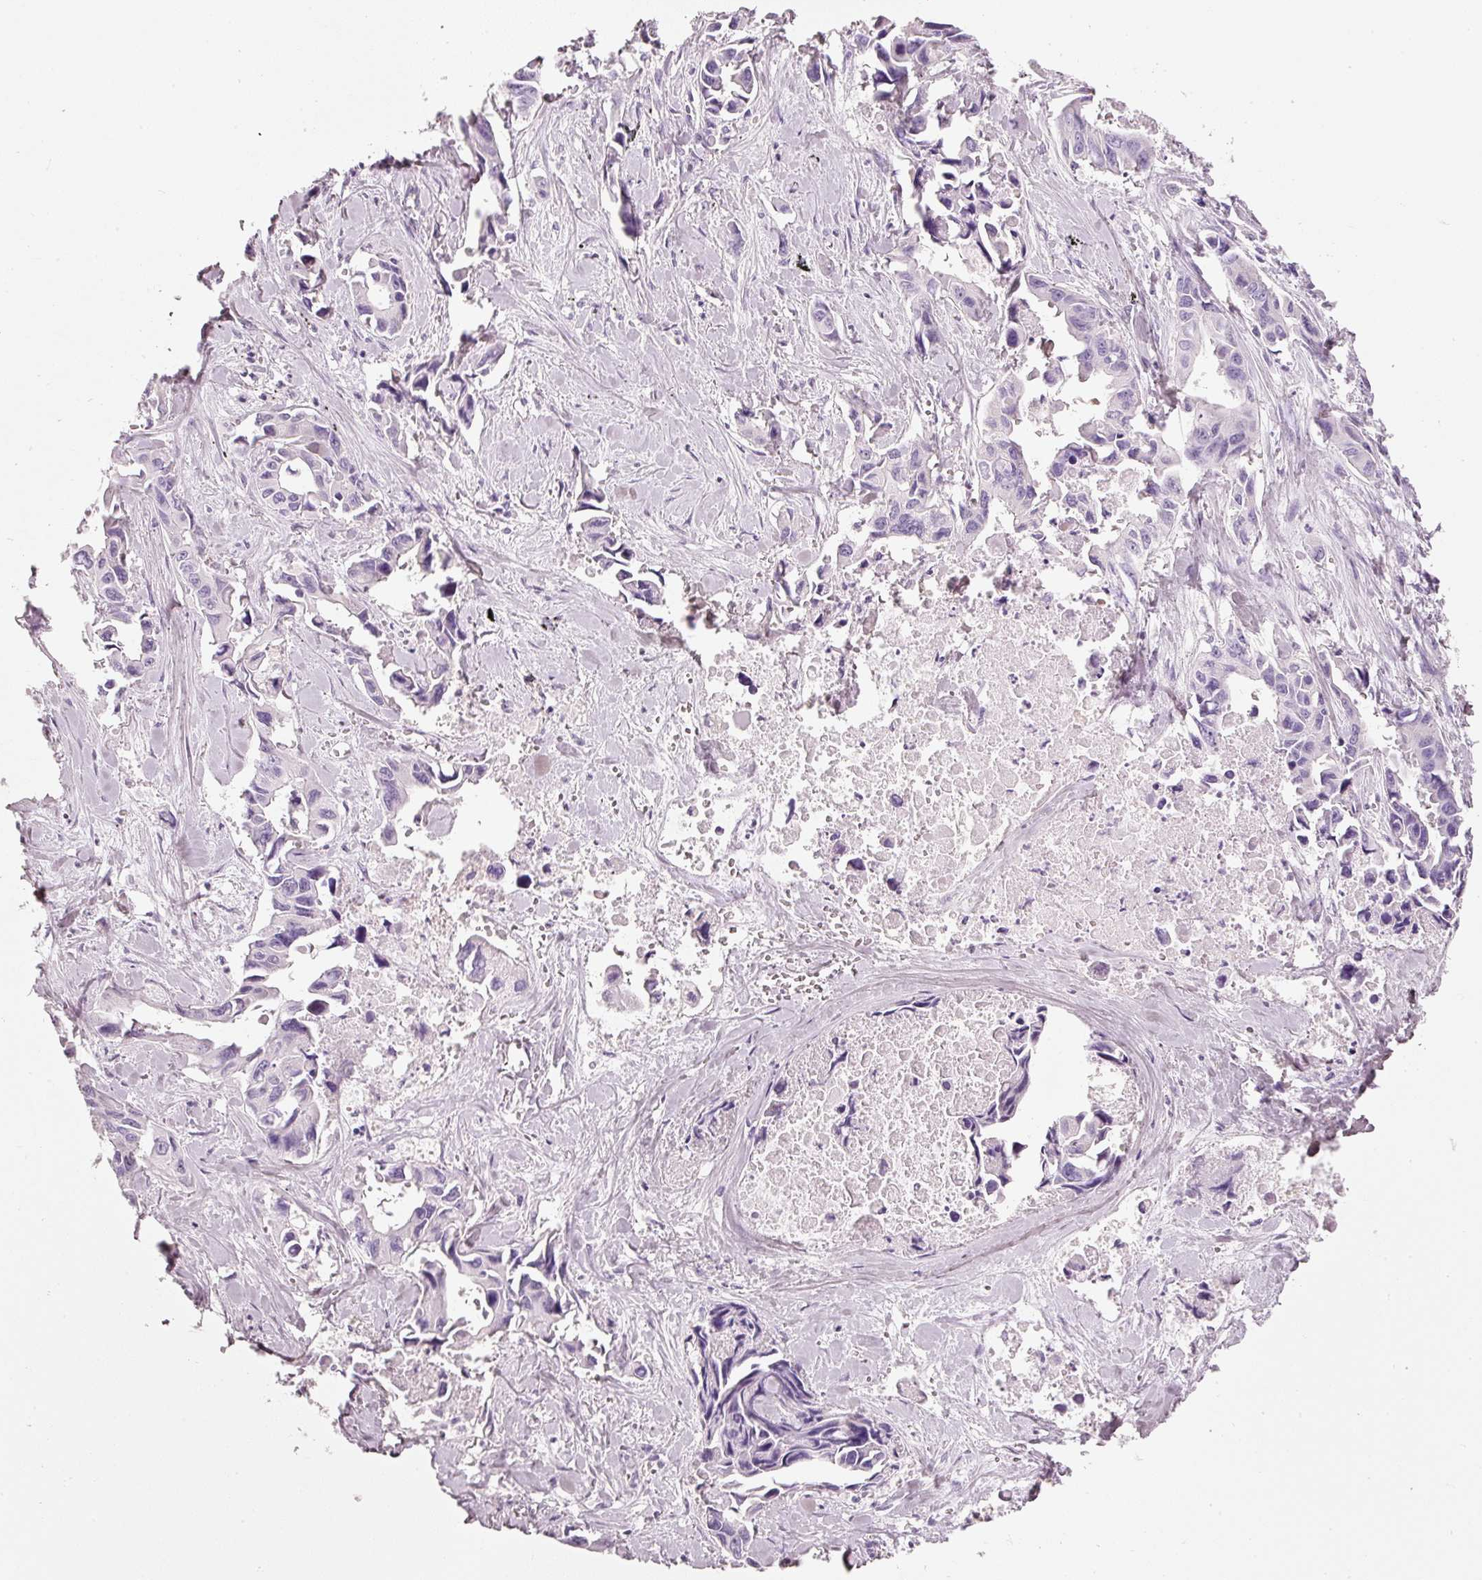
{"staining": {"intensity": "negative", "quantity": "none", "location": "none"}, "tissue": "lung cancer", "cell_type": "Tumor cells", "image_type": "cancer", "snomed": [{"axis": "morphology", "description": "Adenocarcinoma, NOS"}, {"axis": "topography", "description": "Lung"}], "caption": "IHC photomicrograph of neoplastic tissue: human lung cancer stained with DAB (3,3'-diaminobenzidine) displays no significant protein expression in tumor cells.", "gene": "PDXDC1", "patient": {"sex": "male", "age": 64}}